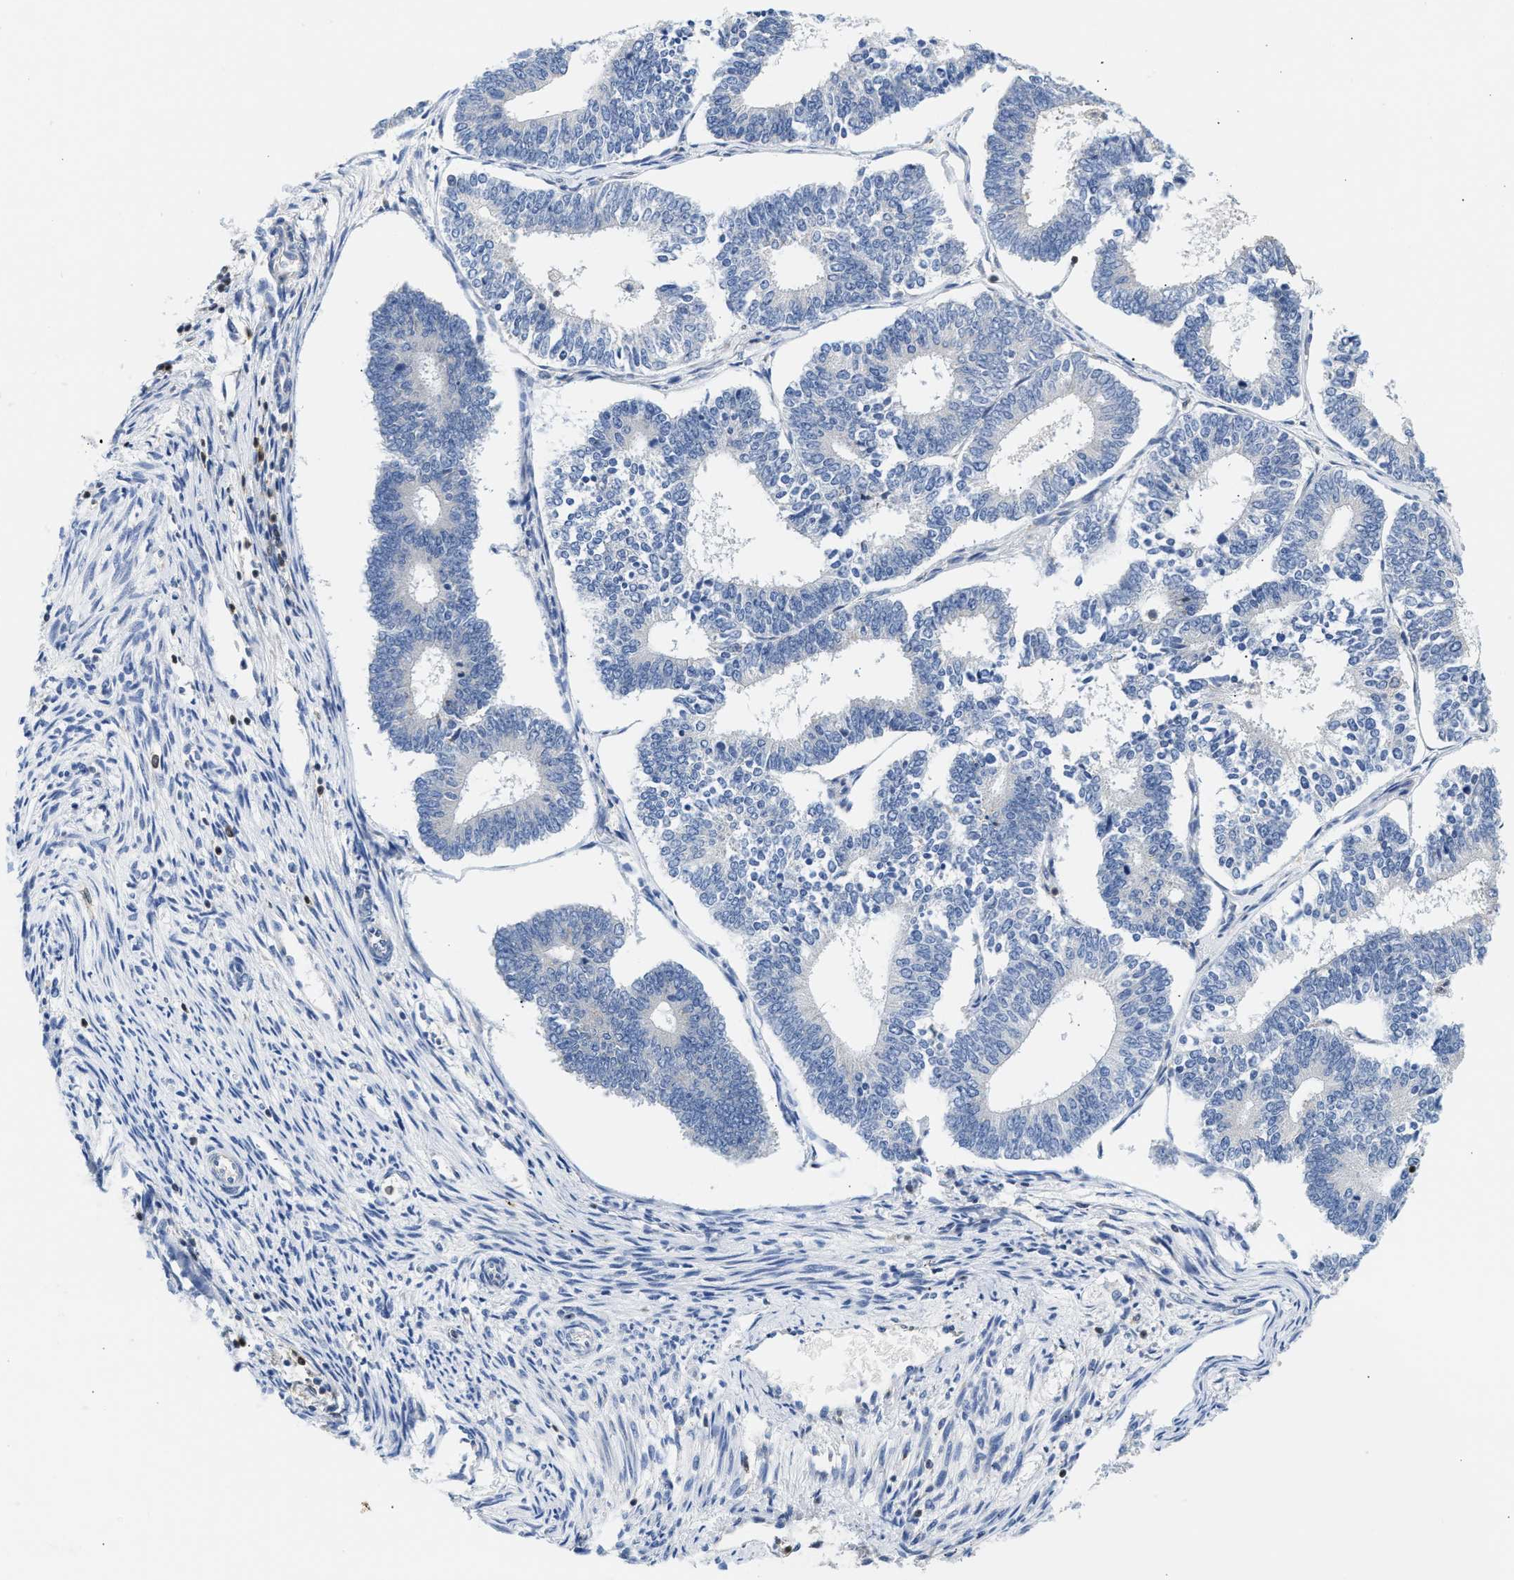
{"staining": {"intensity": "negative", "quantity": "none", "location": "none"}, "tissue": "endometrial cancer", "cell_type": "Tumor cells", "image_type": "cancer", "snomed": [{"axis": "morphology", "description": "Adenocarcinoma, NOS"}, {"axis": "topography", "description": "Endometrium"}], "caption": "Immunohistochemistry (IHC) image of neoplastic tissue: endometrial adenocarcinoma stained with DAB (3,3'-diaminobenzidine) demonstrates no significant protein staining in tumor cells.", "gene": "SLIT2", "patient": {"sex": "female", "age": 70}}